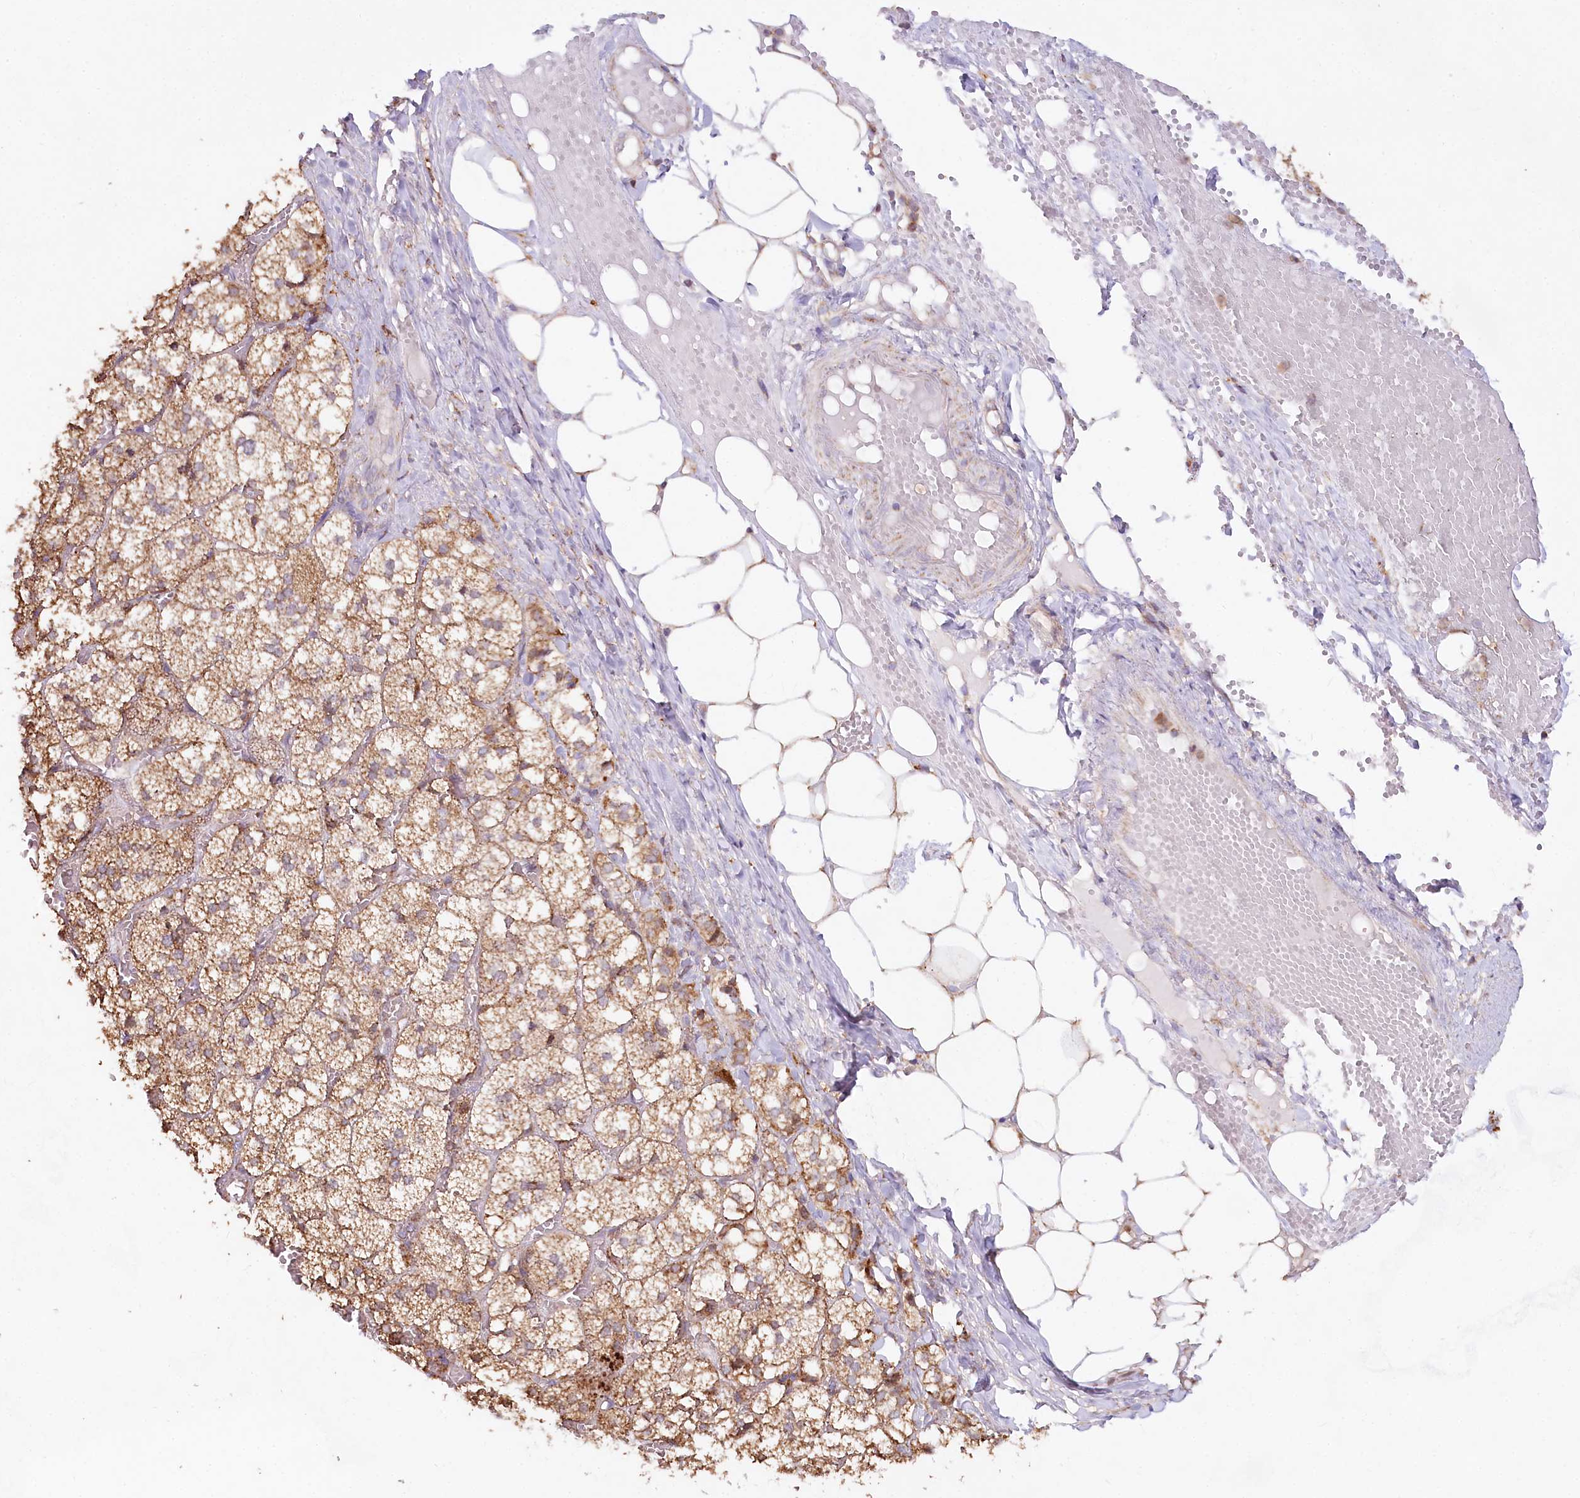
{"staining": {"intensity": "moderate", "quantity": ">75%", "location": "cytoplasmic/membranous"}, "tissue": "adrenal gland", "cell_type": "Glandular cells", "image_type": "normal", "snomed": [{"axis": "morphology", "description": "Normal tissue, NOS"}, {"axis": "topography", "description": "Adrenal gland"}], "caption": "Glandular cells reveal medium levels of moderate cytoplasmic/membranous expression in approximately >75% of cells in normal adrenal gland. The staining is performed using DAB brown chromogen to label protein expression. The nuclei are counter-stained blue using hematoxylin.", "gene": "TASOR2", "patient": {"sex": "female", "age": 61}}